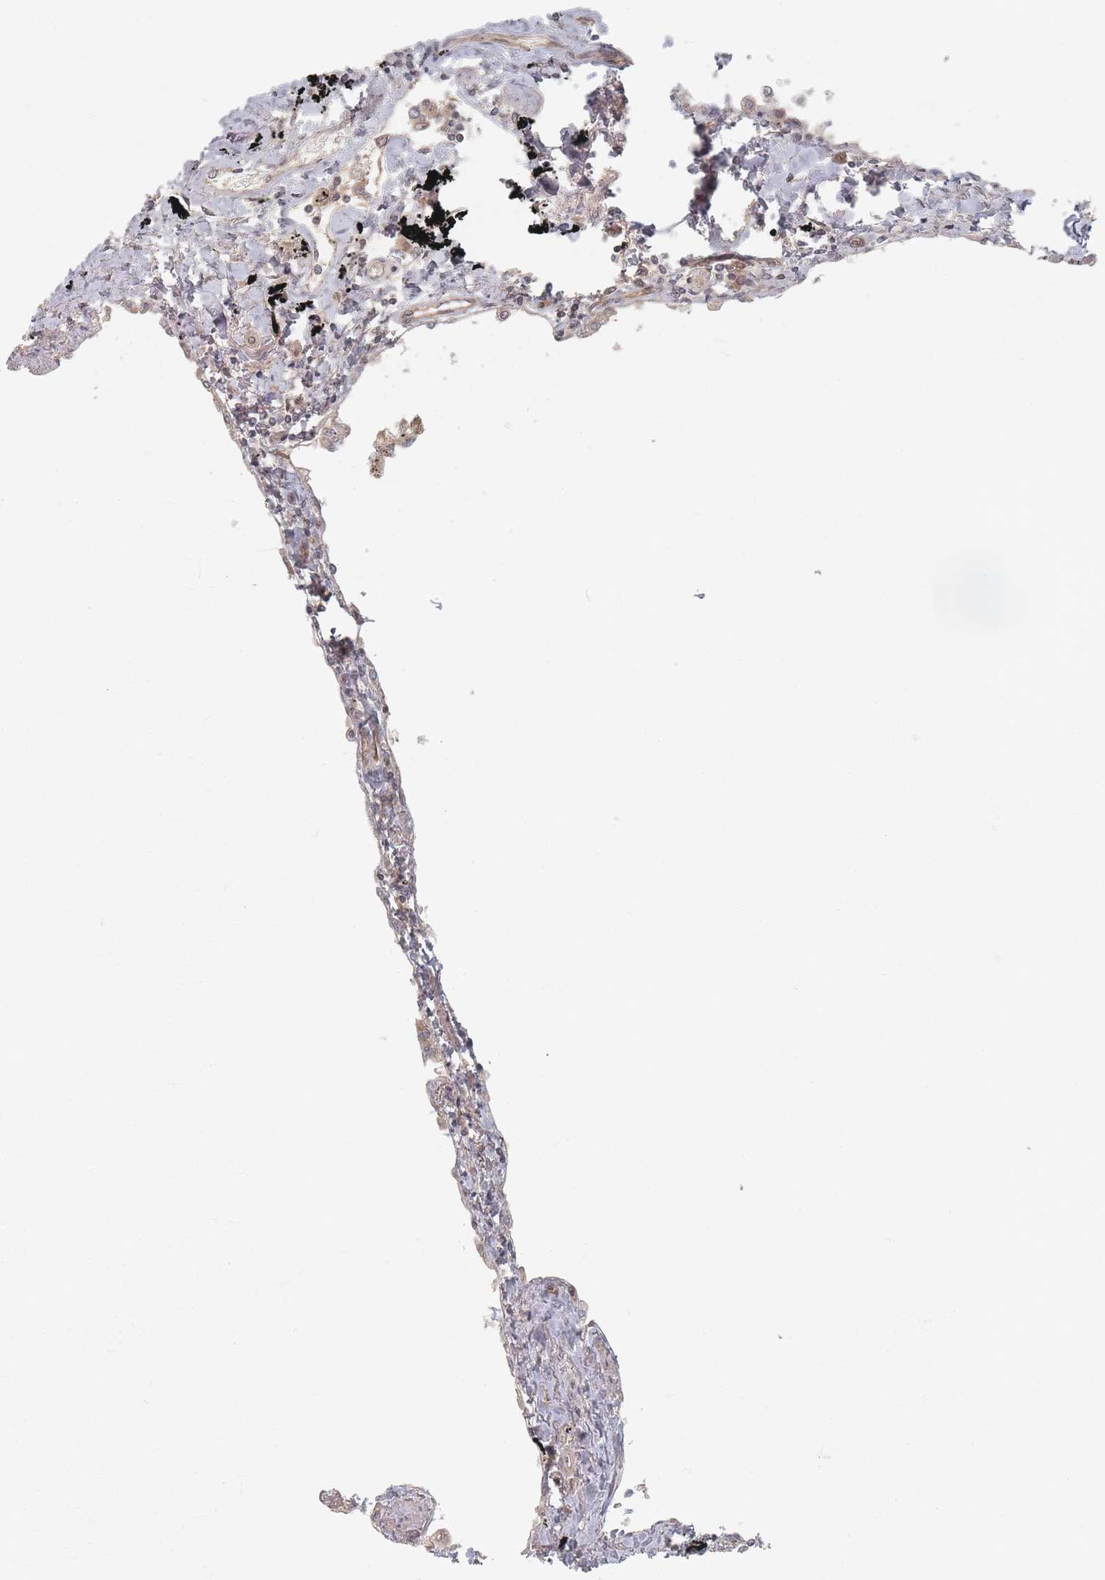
{"staining": {"intensity": "weak", "quantity": "25%-75%", "location": "cytoplasmic/membranous"}, "tissue": "lung", "cell_type": "Alveolar cells", "image_type": "normal", "snomed": [{"axis": "morphology", "description": "Normal tissue, NOS"}, {"axis": "topography", "description": "Lung"}], "caption": "Protein staining exhibits weak cytoplasmic/membranous staining in about 25%-75% of alveolar cells in normal lung.", "gene": "PSMD9", "patient": {"sex": "female", "age": 67}}